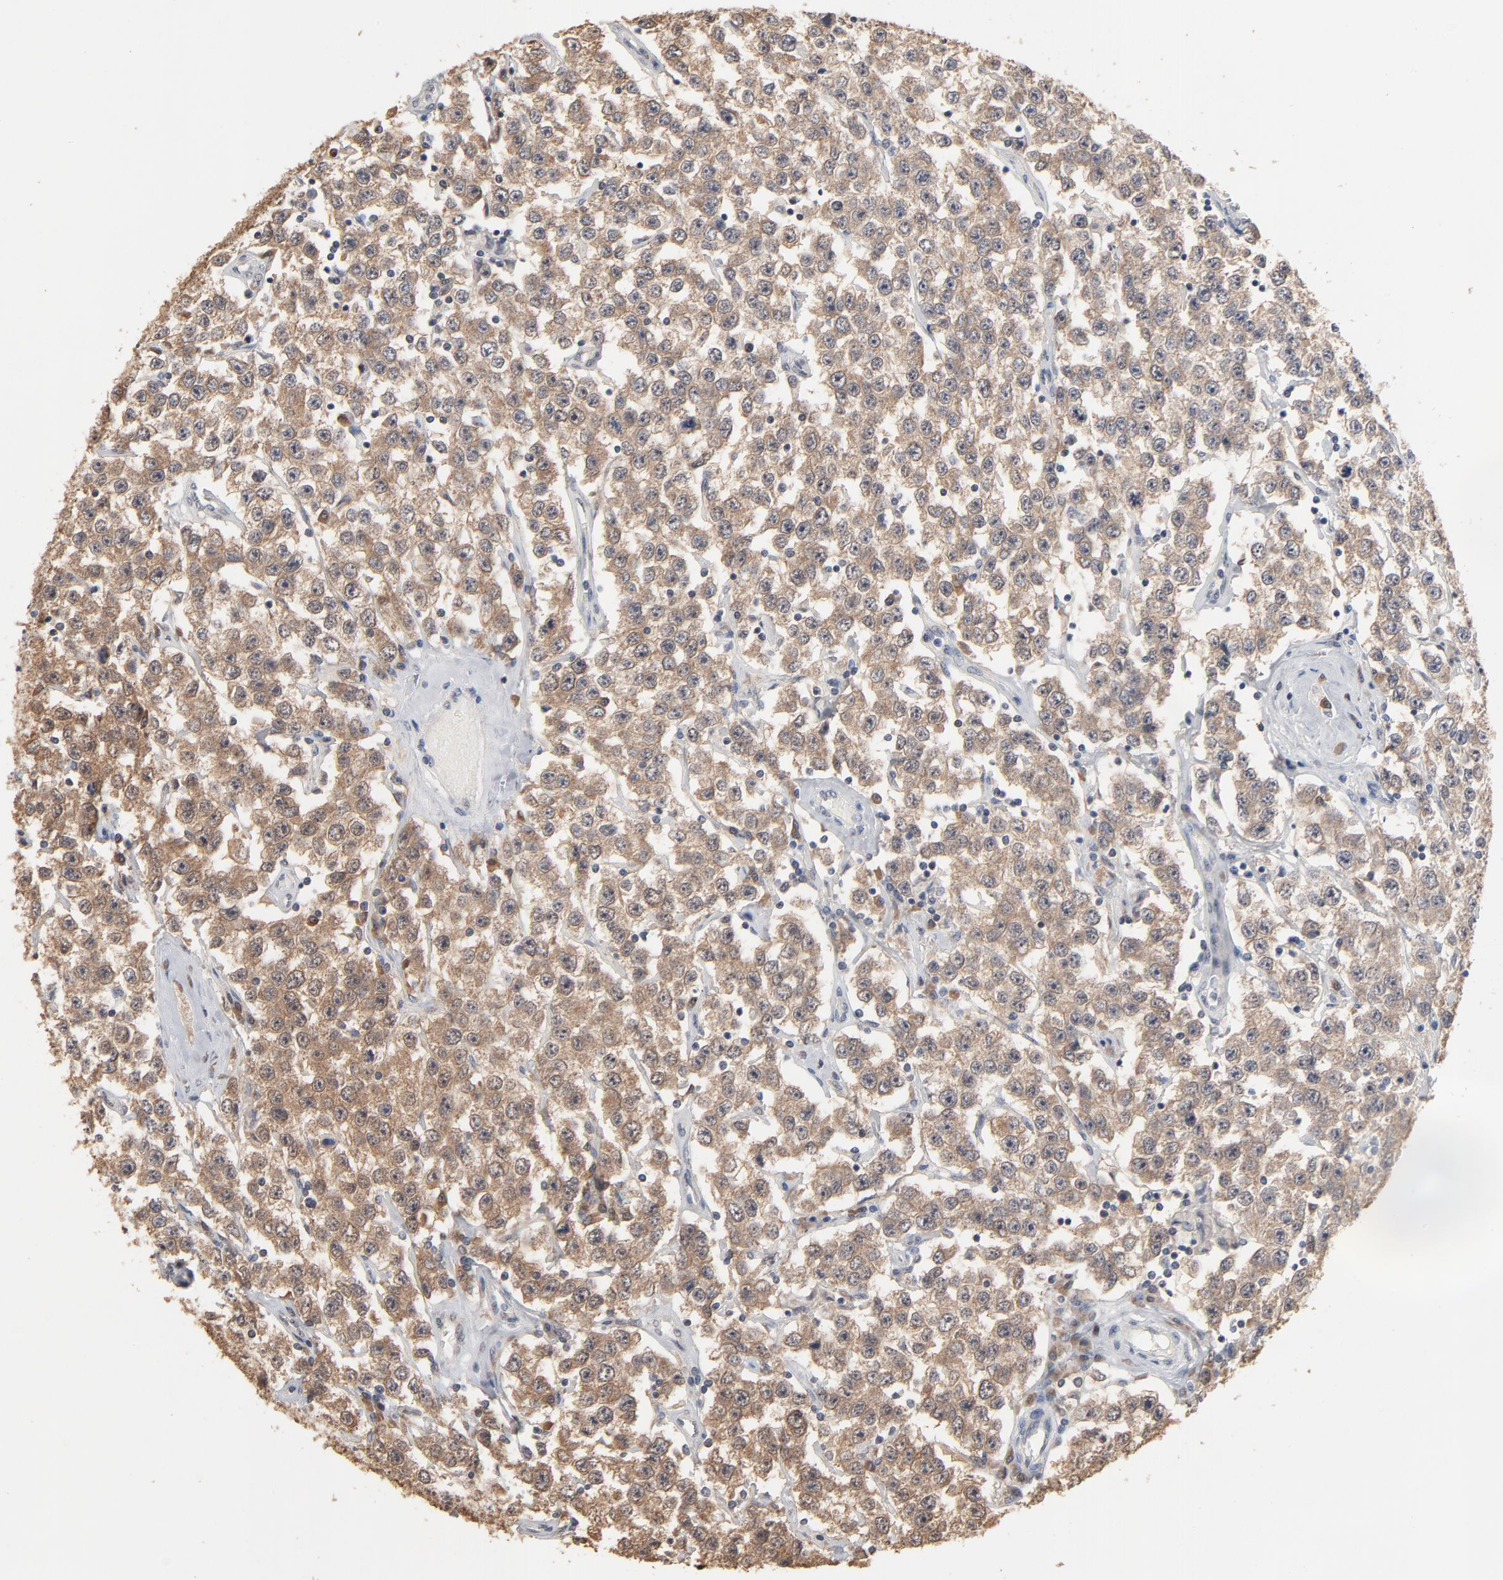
{"staining": {"intensity": "weak", "quantity": ">75%", "location": "cytoplasmic/membranous"}, "tissue": "testis cancer", "cell_type": "Tumor cells", "image_type": "cancer", "snomed": [{"axis": "morphology", "description": "Seminoma, NOS"}, {"axis": "topography", "description": "Testis"}], "caption": "Human testis cancer stained with a protein marker reveals weak staining in tumor cells.", "gene": "EPCAM", "patient": {"sex": "male", "age": 52}}